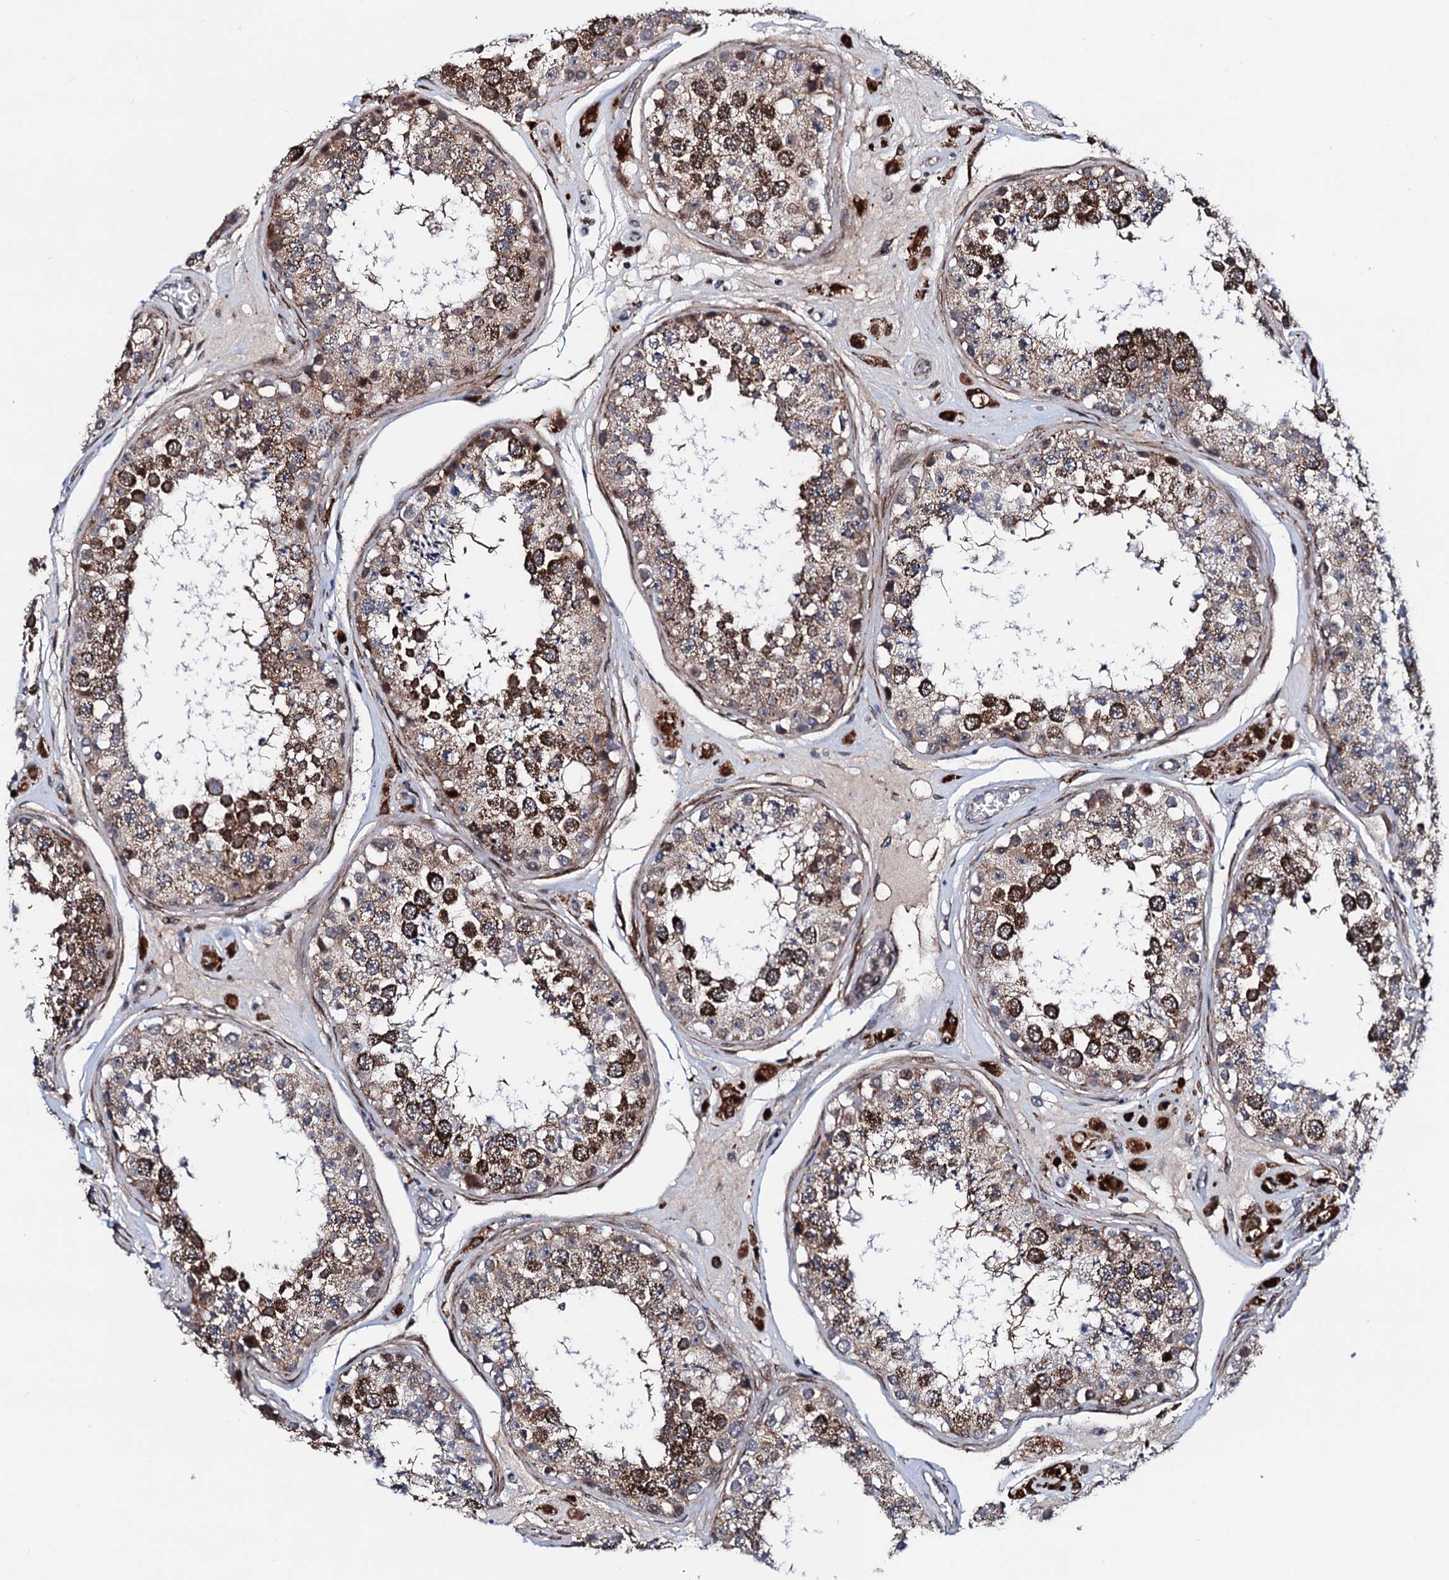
{"staining": {"intensity": "strong", "quantity": ">75%", "location": "cytoplasmic/membranous"}, "tissue": "testis", "cell_type": "Cells in seminiferous ducts", "image_type": "normal", "snomed": [{"axis": "morphology", "description": "Normal tissue, NOS"}, {"axis": "topography", "description": "Testis"}], "caption": "High-power microscopy captured an IHC photomicrograph of normal testis, revealing strong cytoplasmic/membranous staining in about >75% of cells in seminiferous ducts.", "gene": "COA4", "patient": {"sex": "male", "age": 25}}